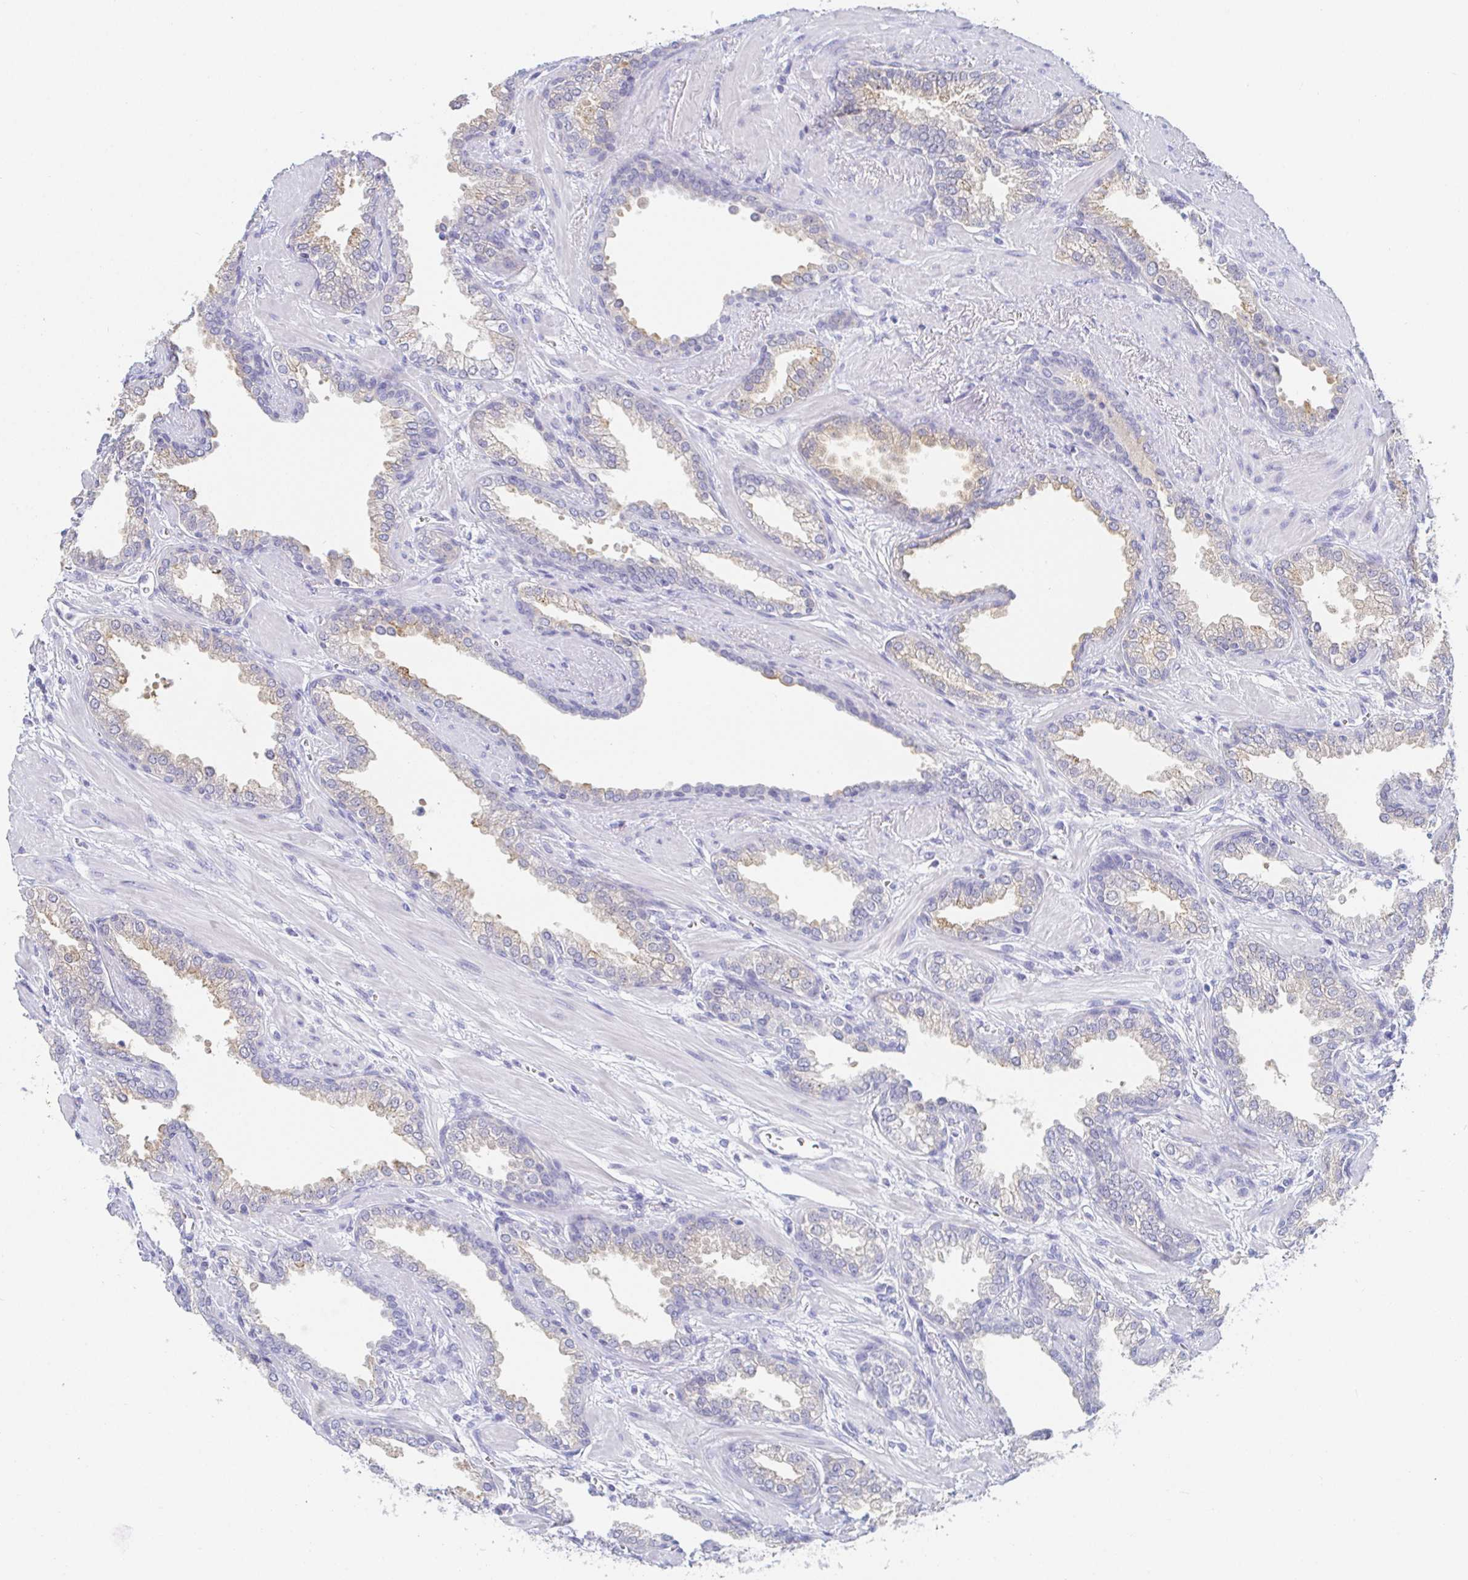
{"staining": {"intensity": "weak", "quantity": "<25%", "location": "cytoplasmic/membranous"}, "tissue": "prostate cancer", "cell_type": "Tumor cells", "image_type": "cancer", "snomed": [{"axis": "morphology", "description": "Adenocarcinoma, High grade"}, {"axis": "topography", "description": "Prostate"}], "caption": "Adenocarcinoma (high-grade) (prostate) was stained to show a protein in brown. There is no significant positivity in tumor cells.", "gene": "PDE6B", "patient": {"sex": "male", "age": 60}}